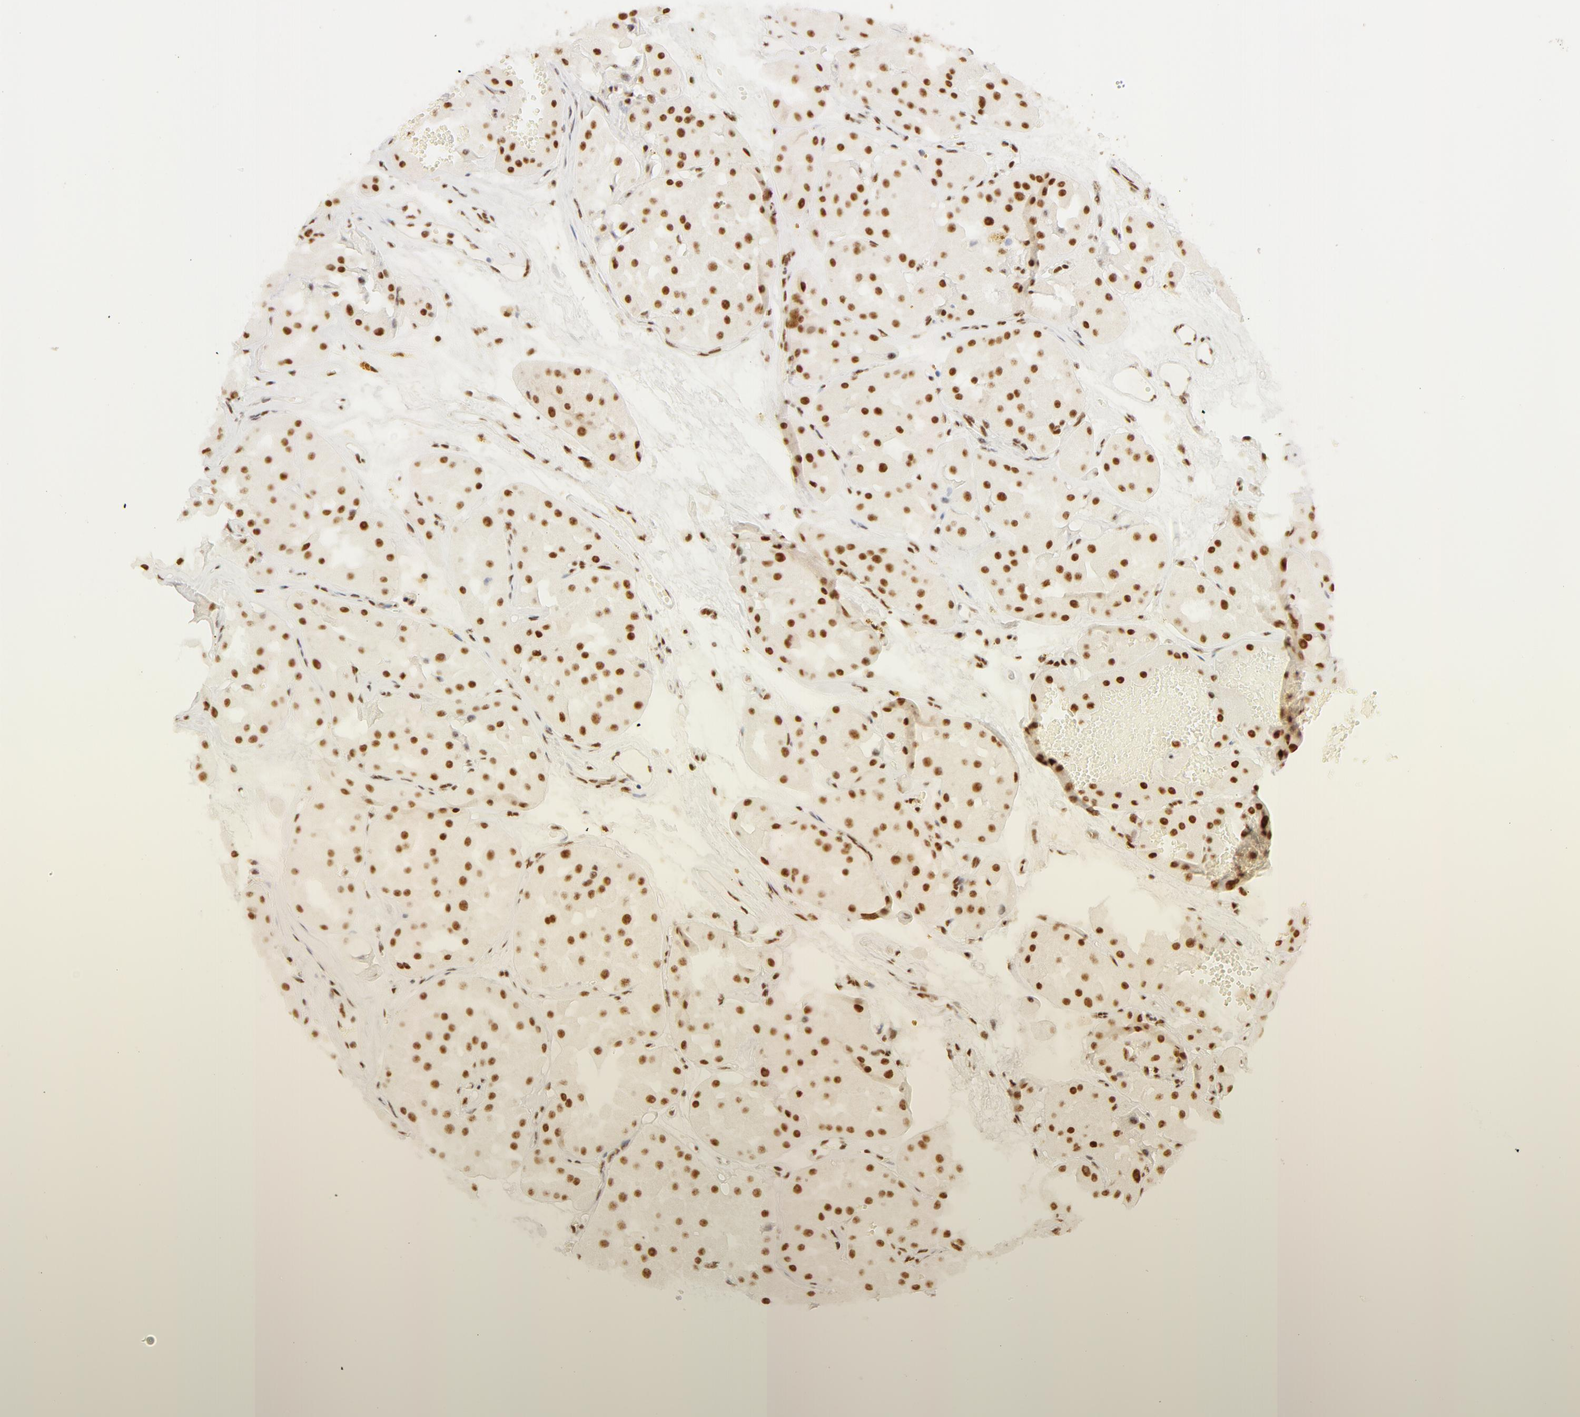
{"staining": {"intensity": "weak", "quantity": ">75%", "location": "nuclear"}, "tissue": "renal cancer", "cell_type": "Tumor cells", "image_type": "cancer", "snomed": [{"axis": "morphology", "description": "Adenocarcinoma, uncertain malignant potential"}, {"axis": "topography", "description": "Kidney"}], "caption": "Renal cancer (adenocarcinoma,  uncertain malignant potential) stained with a protein marker shows weak staining in tumor cells.", "gene": "RBM39", "patient": {"sex": "male", "age": 63}}